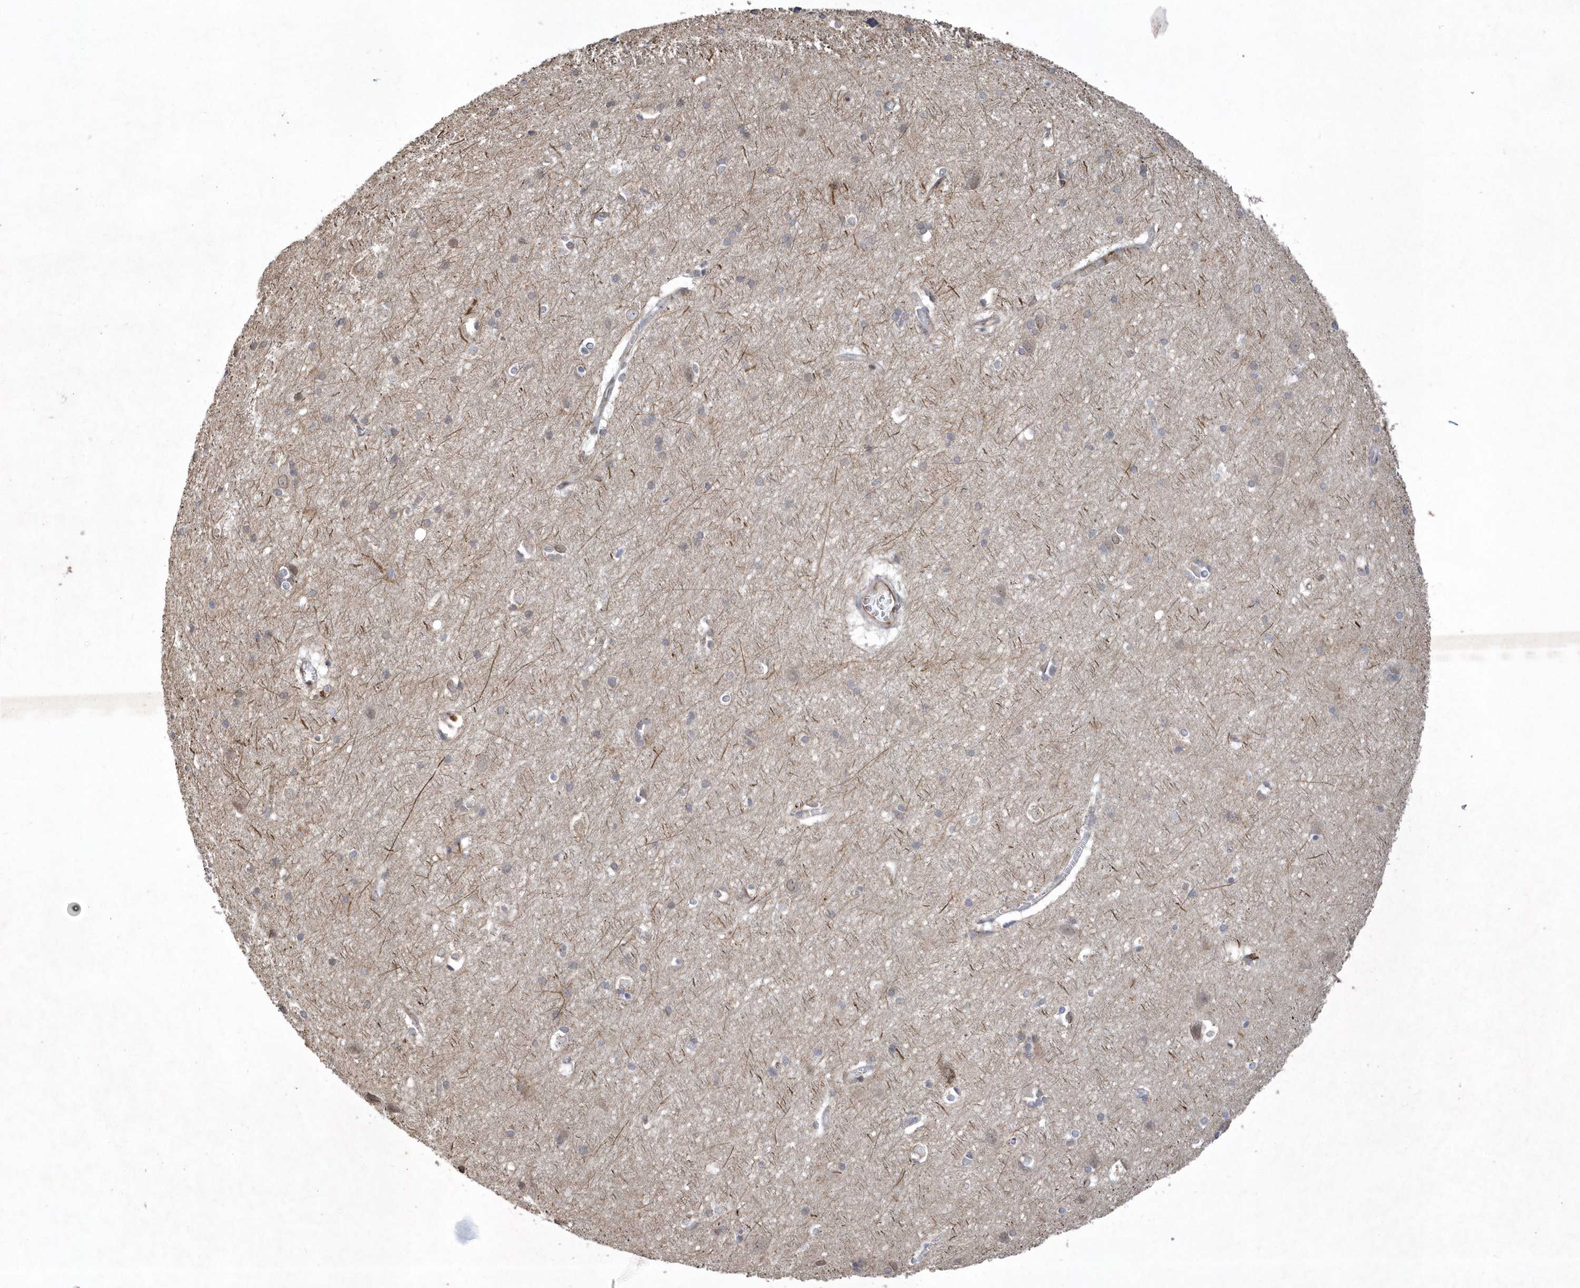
{"staining": {"intensity": "moderate", "quantity": "25%-75%", "location": "cytoplasmic/membranous"}, "tissue": "cerebral cortex", "cell_type": "Endothelial cells", "image_type": "normal", "snomed": [{"axis": "morphology", "description": "Normal tissue, NOS"}, {"axis": "topography", "description": "Cerebral cortex"}], "caption": "DAB immunohistochemical staining of benign cerebral cortex reveals moderate cytoplasmic/membranous protein positivity in approximately 25%-75% of endothelial cells. The staining was performed using DAB, with brown indicating positive protein expression. Nuclei are stained blue with hematoxylin.", "gene": "N4BP2", "patient": {"sex": "male", "age": 54}}